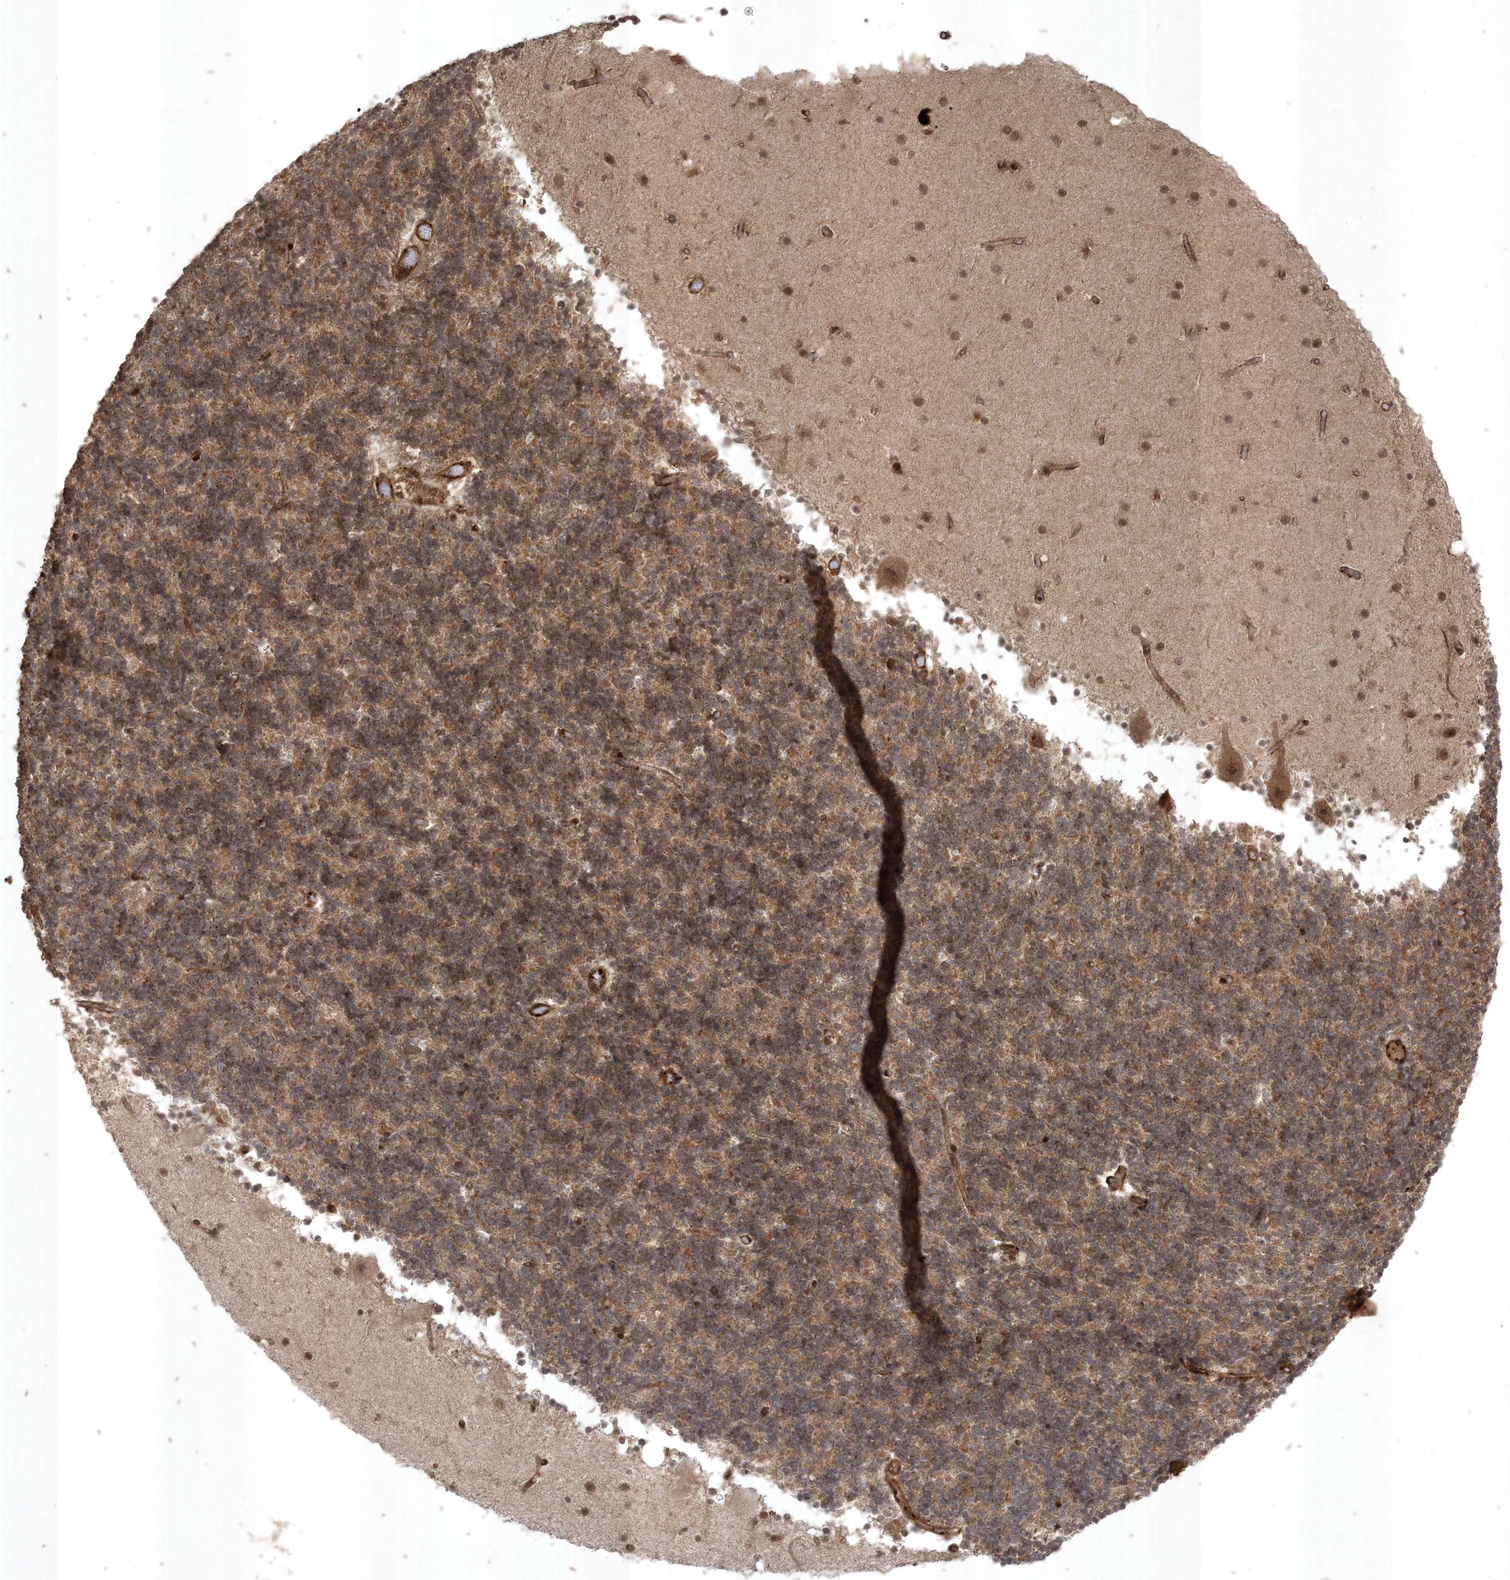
{"staining": {"intensity": "moderate", "quantity": ">75%", "location": "cytoplasmic/membranous"}, "tissue": "cerebellum", "cell_type": "Cells in granular layer", "image_type": "normal", "snomed": [{"axis": "morphology", "description": "Normal tissue, NOS"}, {"axis": "topography", "description": "Cerebellum"}], "caption": "This histopathology image reveals normal cerebellum stained with IHC to label a protein in brown. The cytoplasmic/membranous of cells in granular layer show moderate positivity for the protein. Nuclei are counter-stained blue.", "gene": "RRAS", "patient": {"sex": "male", "age": 57}}